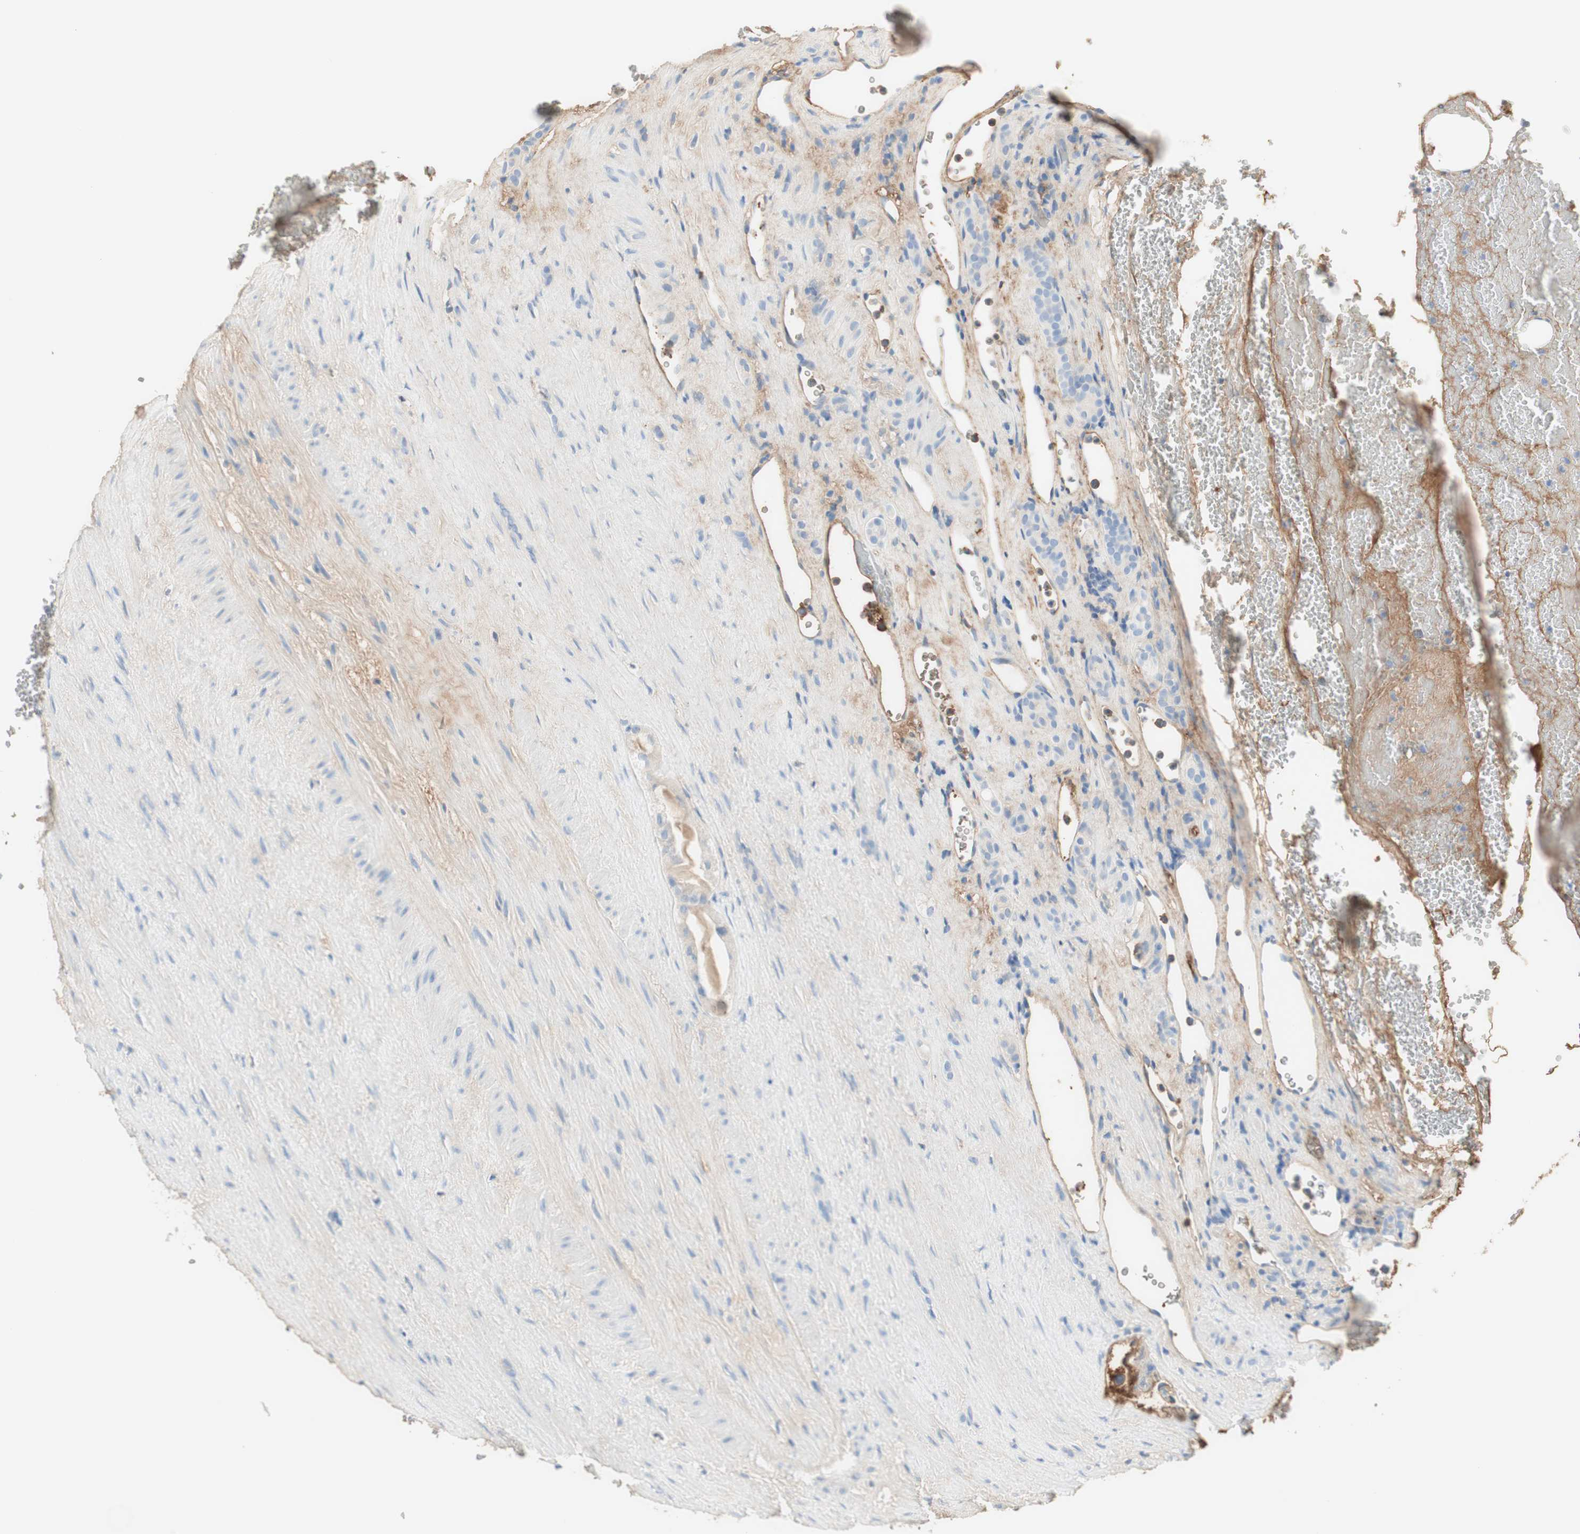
{"staining": {"intensity": "weak", "quantity": "25%-75%", "location": "cytoplasmic/membranous"}, "tissue": "renal cancer", "cell_type": "Tumor cells", "image_type": "cancer", "snomed": [{"axis": "morphology", "description": "Adenocarcinoma, NOS"}, {"axis": "topography", "description": "Kidney"}], "caption": "Renal adenocarcinoma stained with a protein marker demonstrates weak staining in tumor cells.", "gene": "KNG1", "patient": {"sex": "female", "age": 69}}